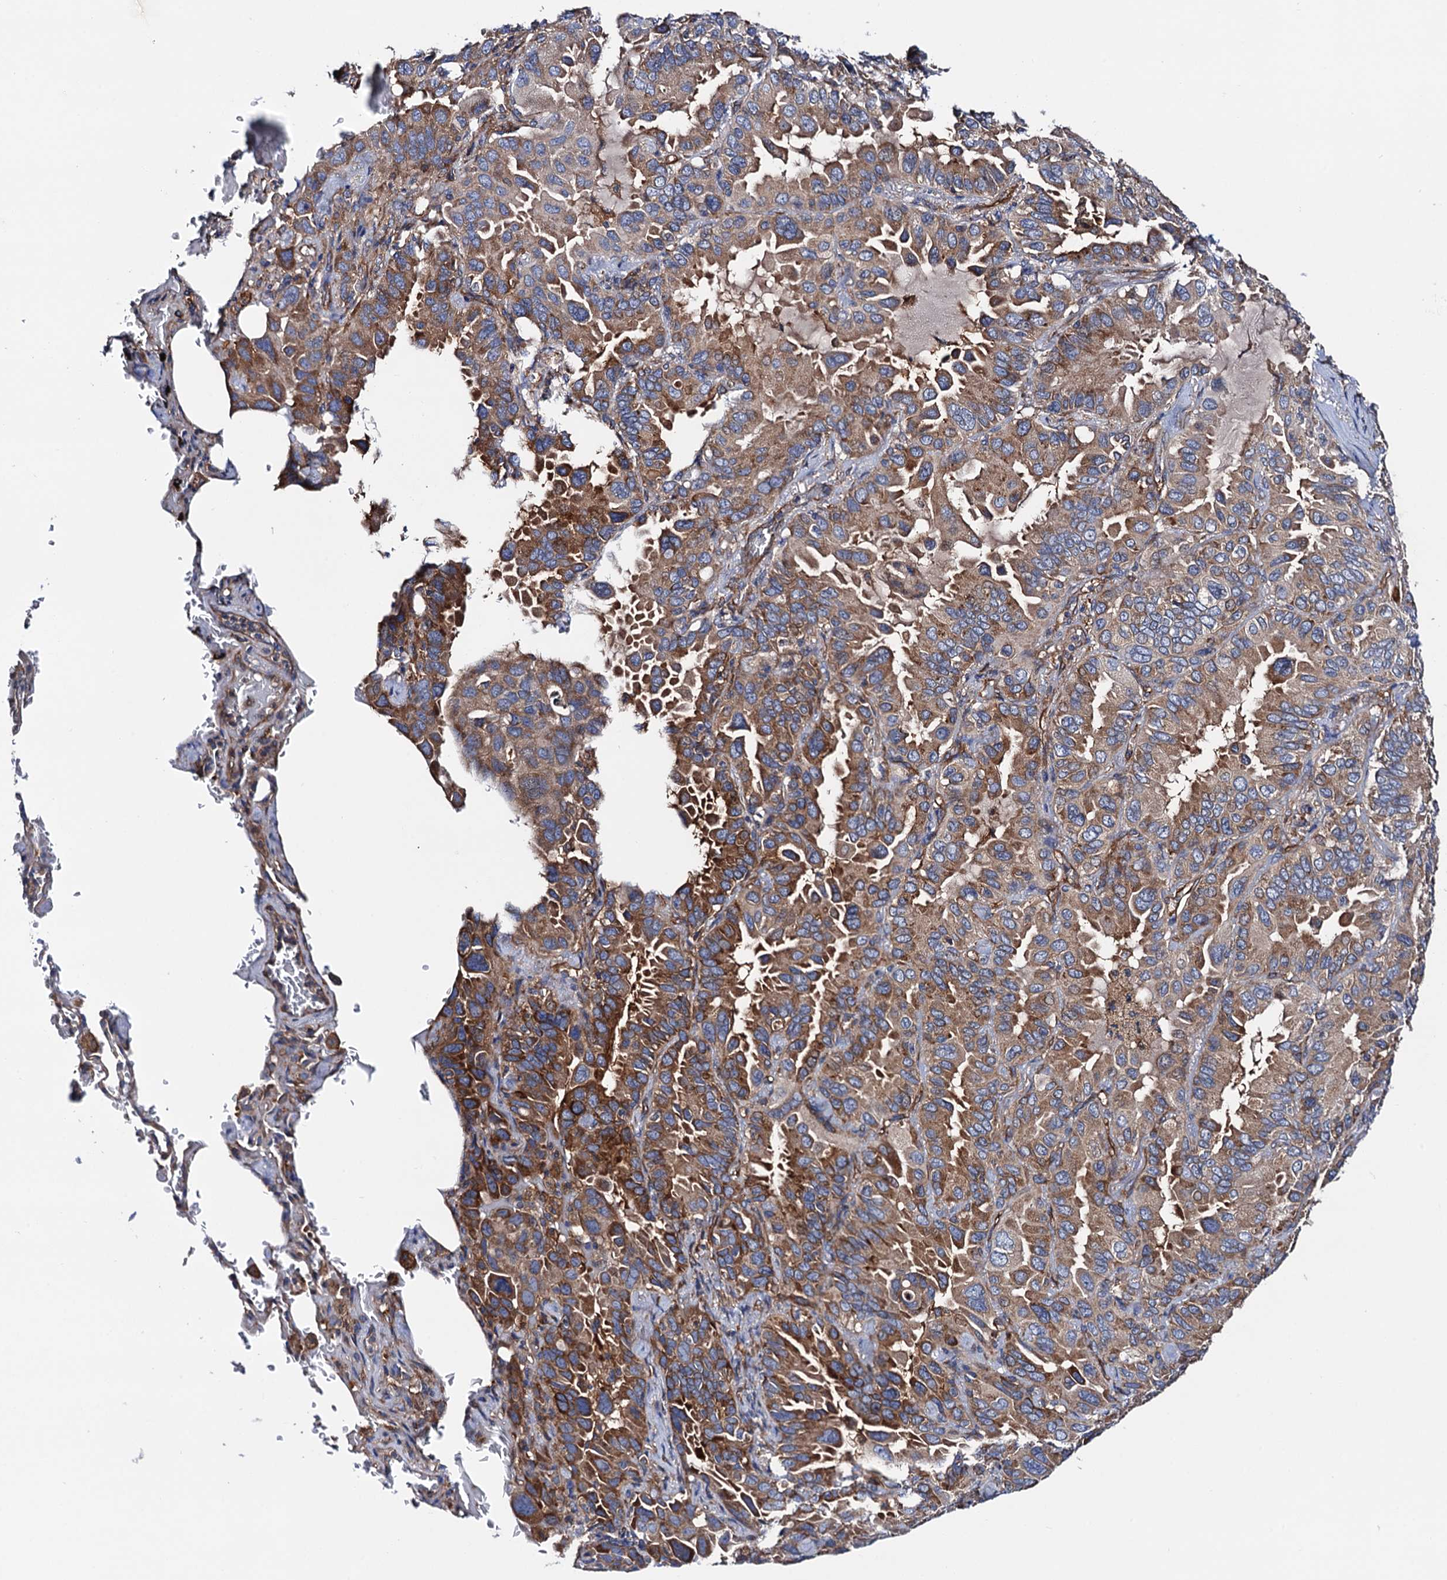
{"staining": {"intensity": "moderate", "quantity": ">75%", "location": "cytoplasmic/membranous"}, "tissue": "lung cancer", "cell_type": "Tumor cells", "image_type": "cancer", "snomed": [{"axis": "morphology", "description": "Adenocarcinoma, NOS"}, {"axis": "topography", "description": "Lung"}], "caption": "Immunohistochemical staining of human lung cancer demonstrates medium levels of moderate cytoplasmic/membranous protein positivity in about >75% of tumor cells.", "gene": "MRPL48", "patient": {"sex": "male", "age": 64}}